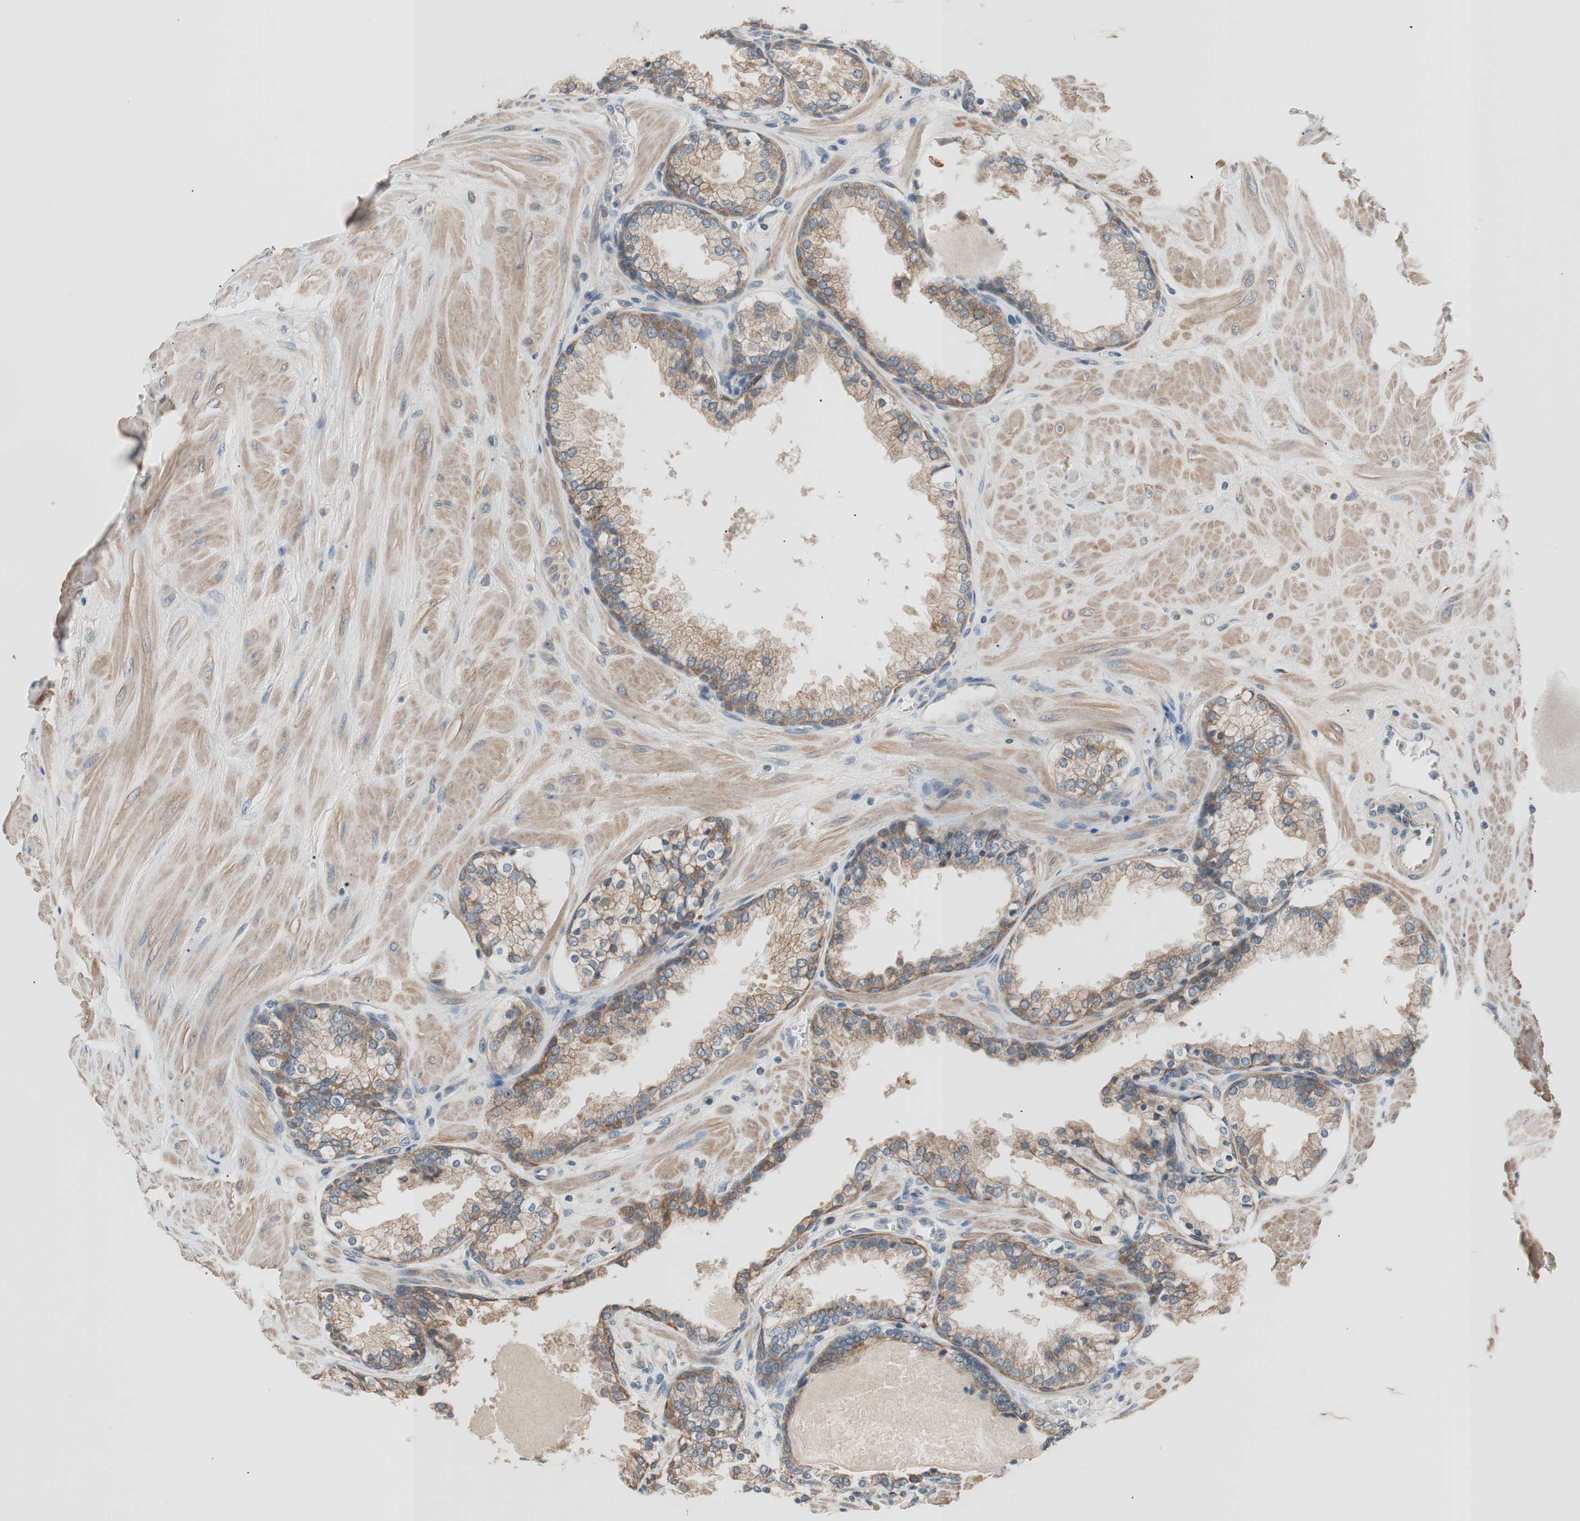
{"staining": {"intensity": "weak", "quantity": ">75%", "location": "cytoplasmic/membranous"}, "tissue": "prostate", "cell_type": "Glandular cells", "image_type": "normal", "snomed": [{"axis": "morphology", "description": "Normal tissue, NOS"}, {"axis": "topography", "description": "Prostate"}], "caption": "Protein staining of normal prostate shows weak cytoplasmic/membranous staining in approximately >75% of glandular cells. Immunohistochemistry stains the protein of interest in brown and the nuclei are stained blue.", "gene": "FADS2", "patient": {"sex": "male", "age": 51}}